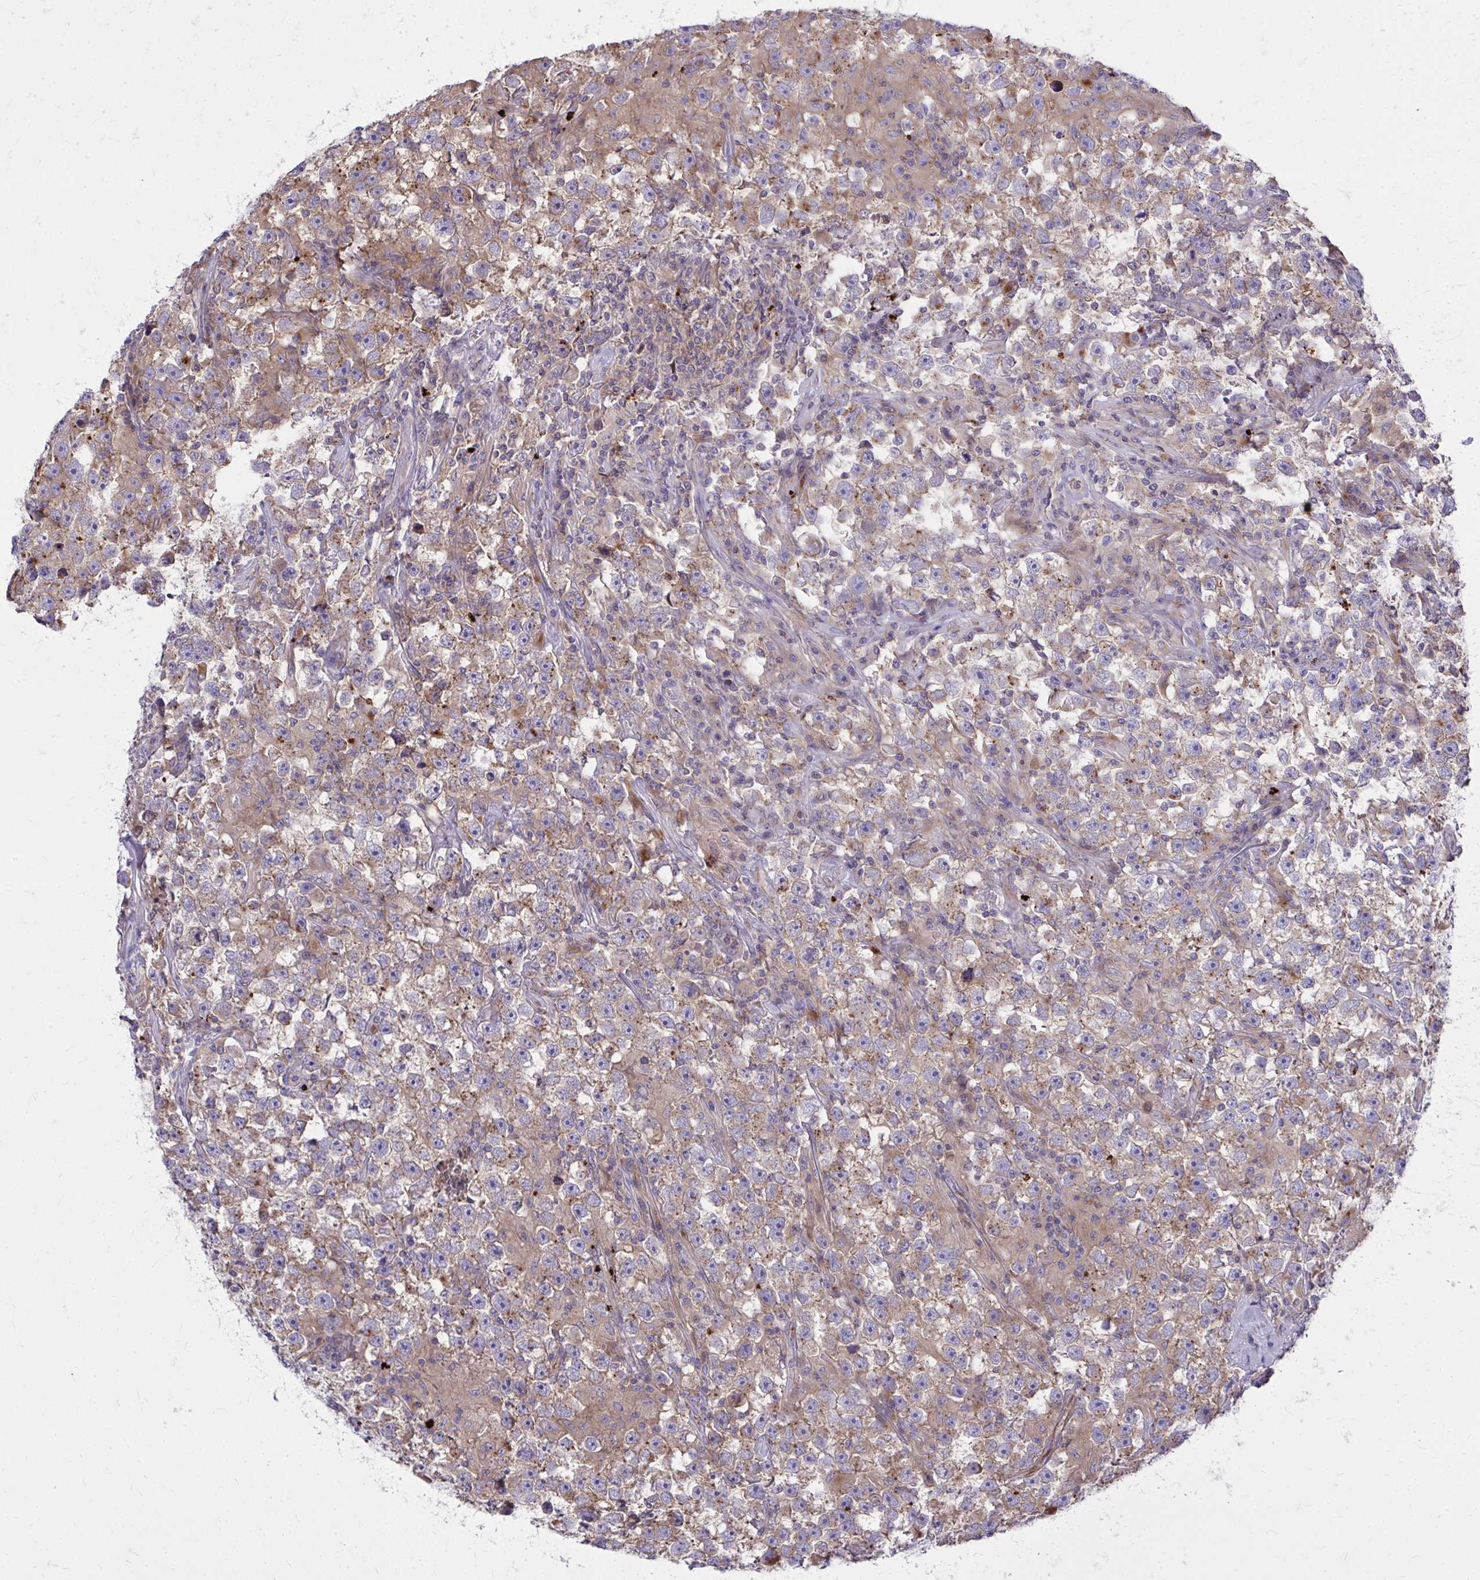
{"staining": {"intensity": "weak", "quantity": ">75%", "location": "cytoplasmic/membranous"}, "tissue": "testis cancer", "cell_type": "Tumor cells", "image_type": "cancer", "snomed": [{"axis": "morphology", "description": "Seminoma, NOS"}, {"axis": "topography", "description": "Testis"}], "caption": "Human testis cancer (seminoma) stained with a brown dye exhibits weak cytoplasmic/membranous positive positivity in about >75% of tumor cells.", "gene": "TP53I11", "patient": {"sex": "male", "age": 33}}